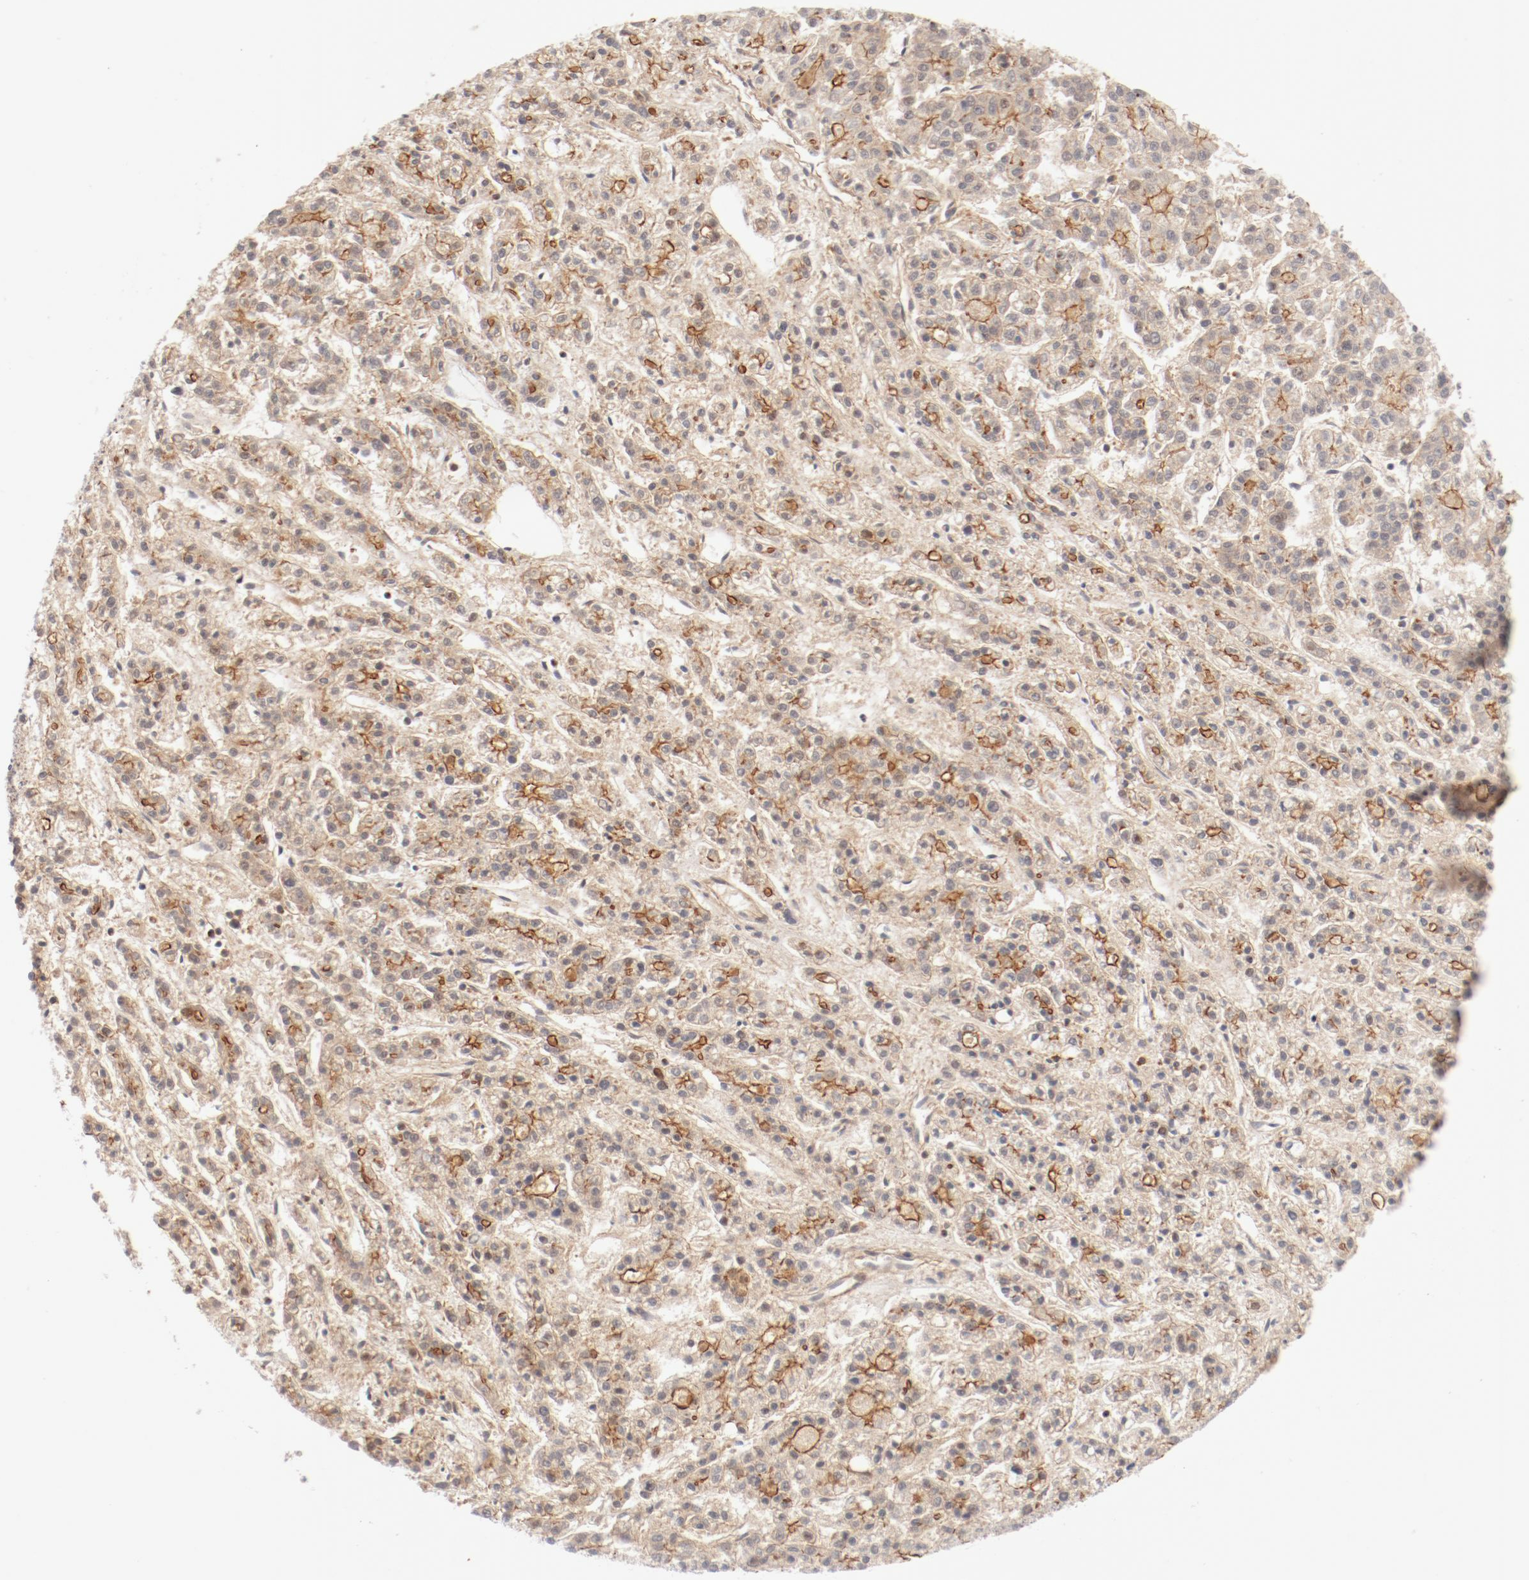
{"staining": {"intensity": "moderate", "quantity": "25%-75%", "location": "cytoplasmic/membranous"}, "tissue": "liver cancer", "cell_type": "Tumor cells", "image_type": "cancer", "snomed": [{"axis": "morphology", "description": "Carcinoma, Hepatocellular, NOS"}, {"axis": "topography", "description": "Liver"}], "caption": "Immunohistochemistry (IHC) of human liver hepatocellular carcinoma demonstrates medium levels of moderate cytoplasmic/membranous positivity in approximately 25%-75% of tumor cells. Immunohistochemistry (IHC) stains the protein of interest in brown and the nuclei are stained blue.", "gene": "ZNF267", "patient": {"sex": "male", "age": 70}}